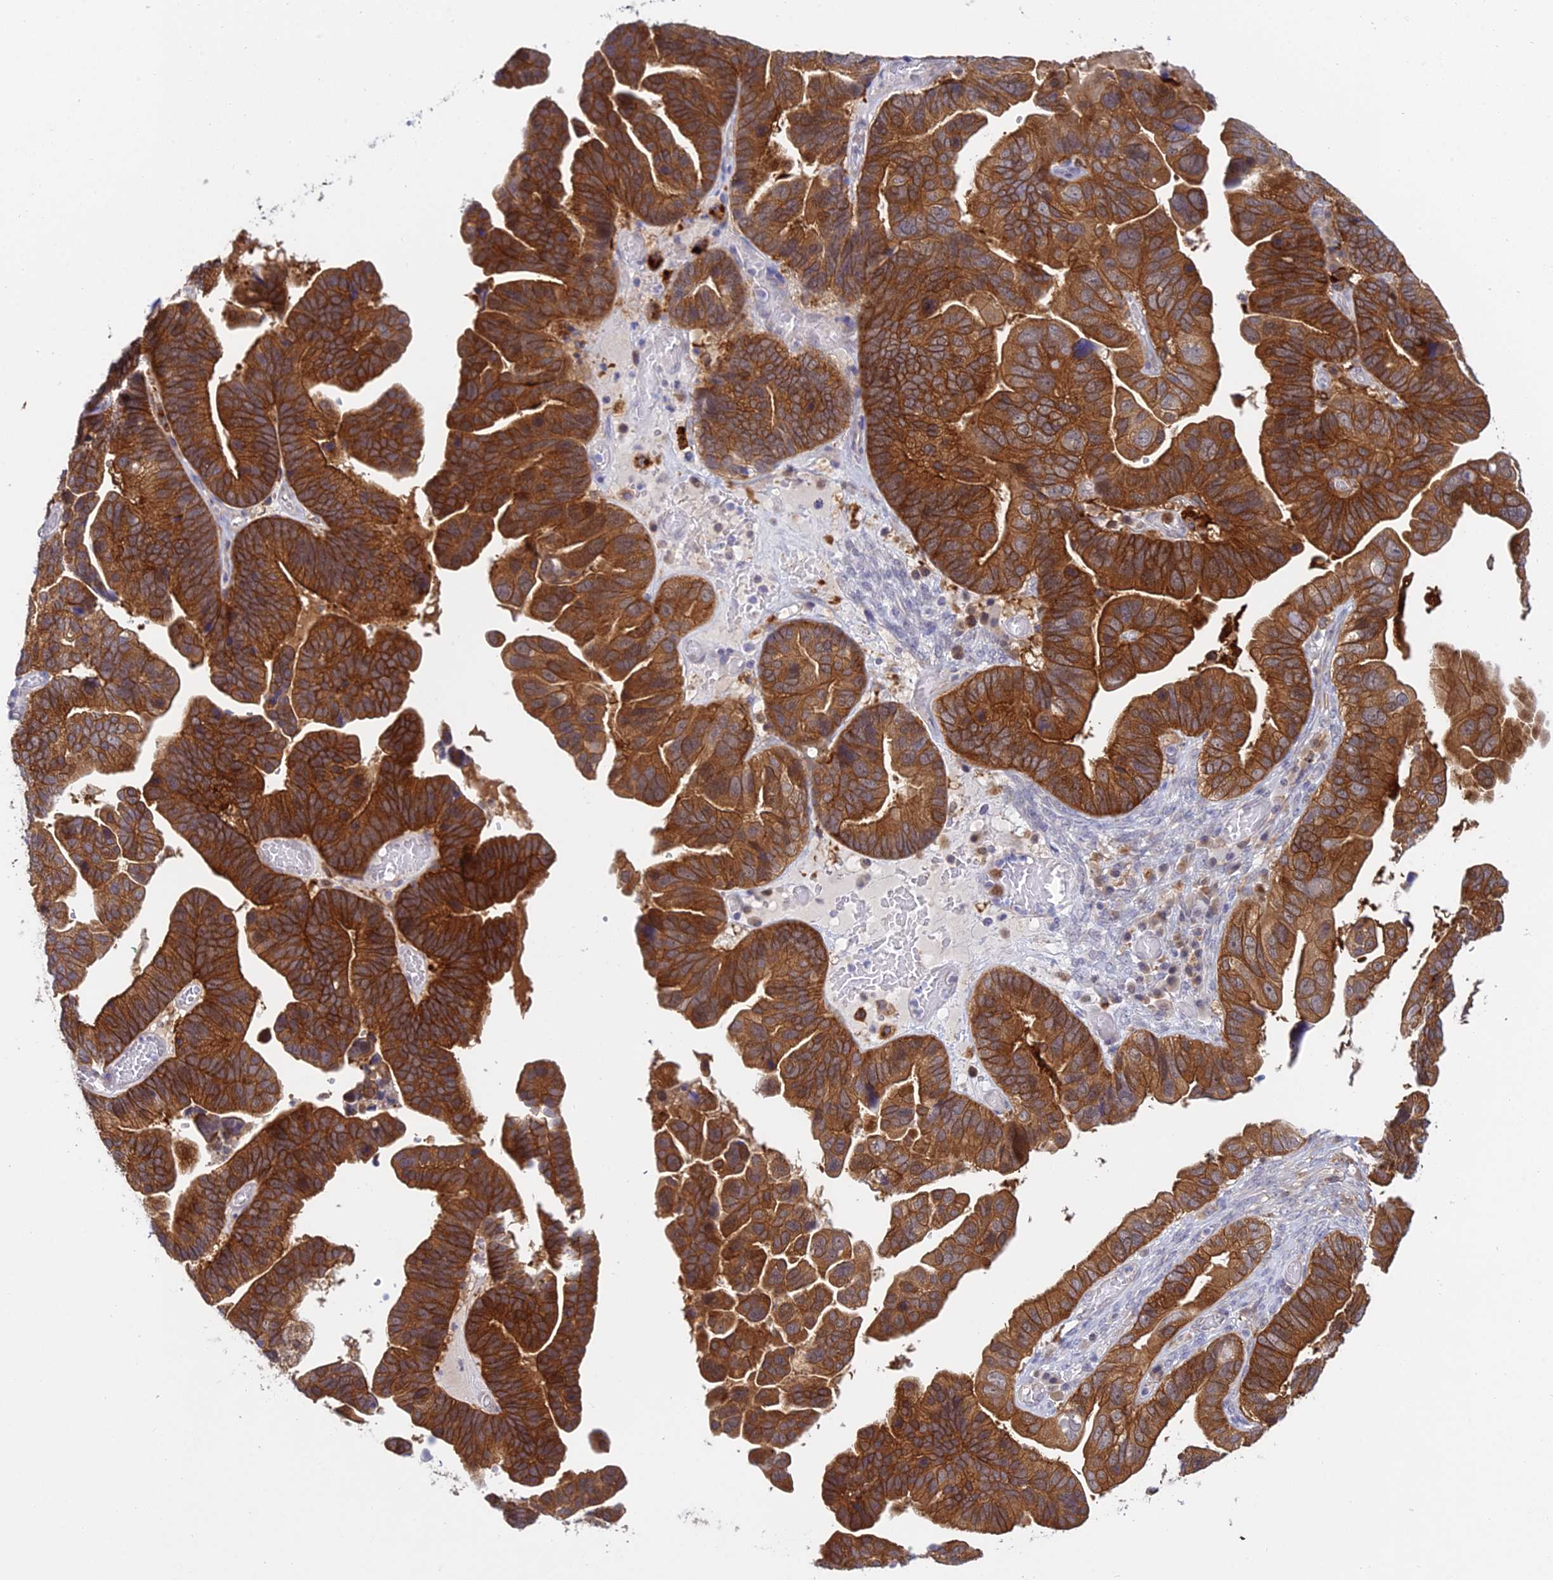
{"staining": {"intensity": "strong", "quantity": ">75%", "location": "cytoplasmic/membranous"}, "tissue": "ovarian cancer", "cell_type": "Tumor cells", "image_type": "cancer", "snomed": [{"axis": "morphology", "description": "Cystadenocarcinoma, serous, NOS"}, {"axis": "topography", "description": "Ovary"}], "caption": "Ovarian serous cystadenocarcinoma stained with DAB (3,3'-diaminobenzidine) IHC demonstrates high levels of strong cytoplasmic/membranous expression in approximately >75% of tumor cells.", "gene": "UBE2G1", "patient": {"sex": "female", "age": 56}}